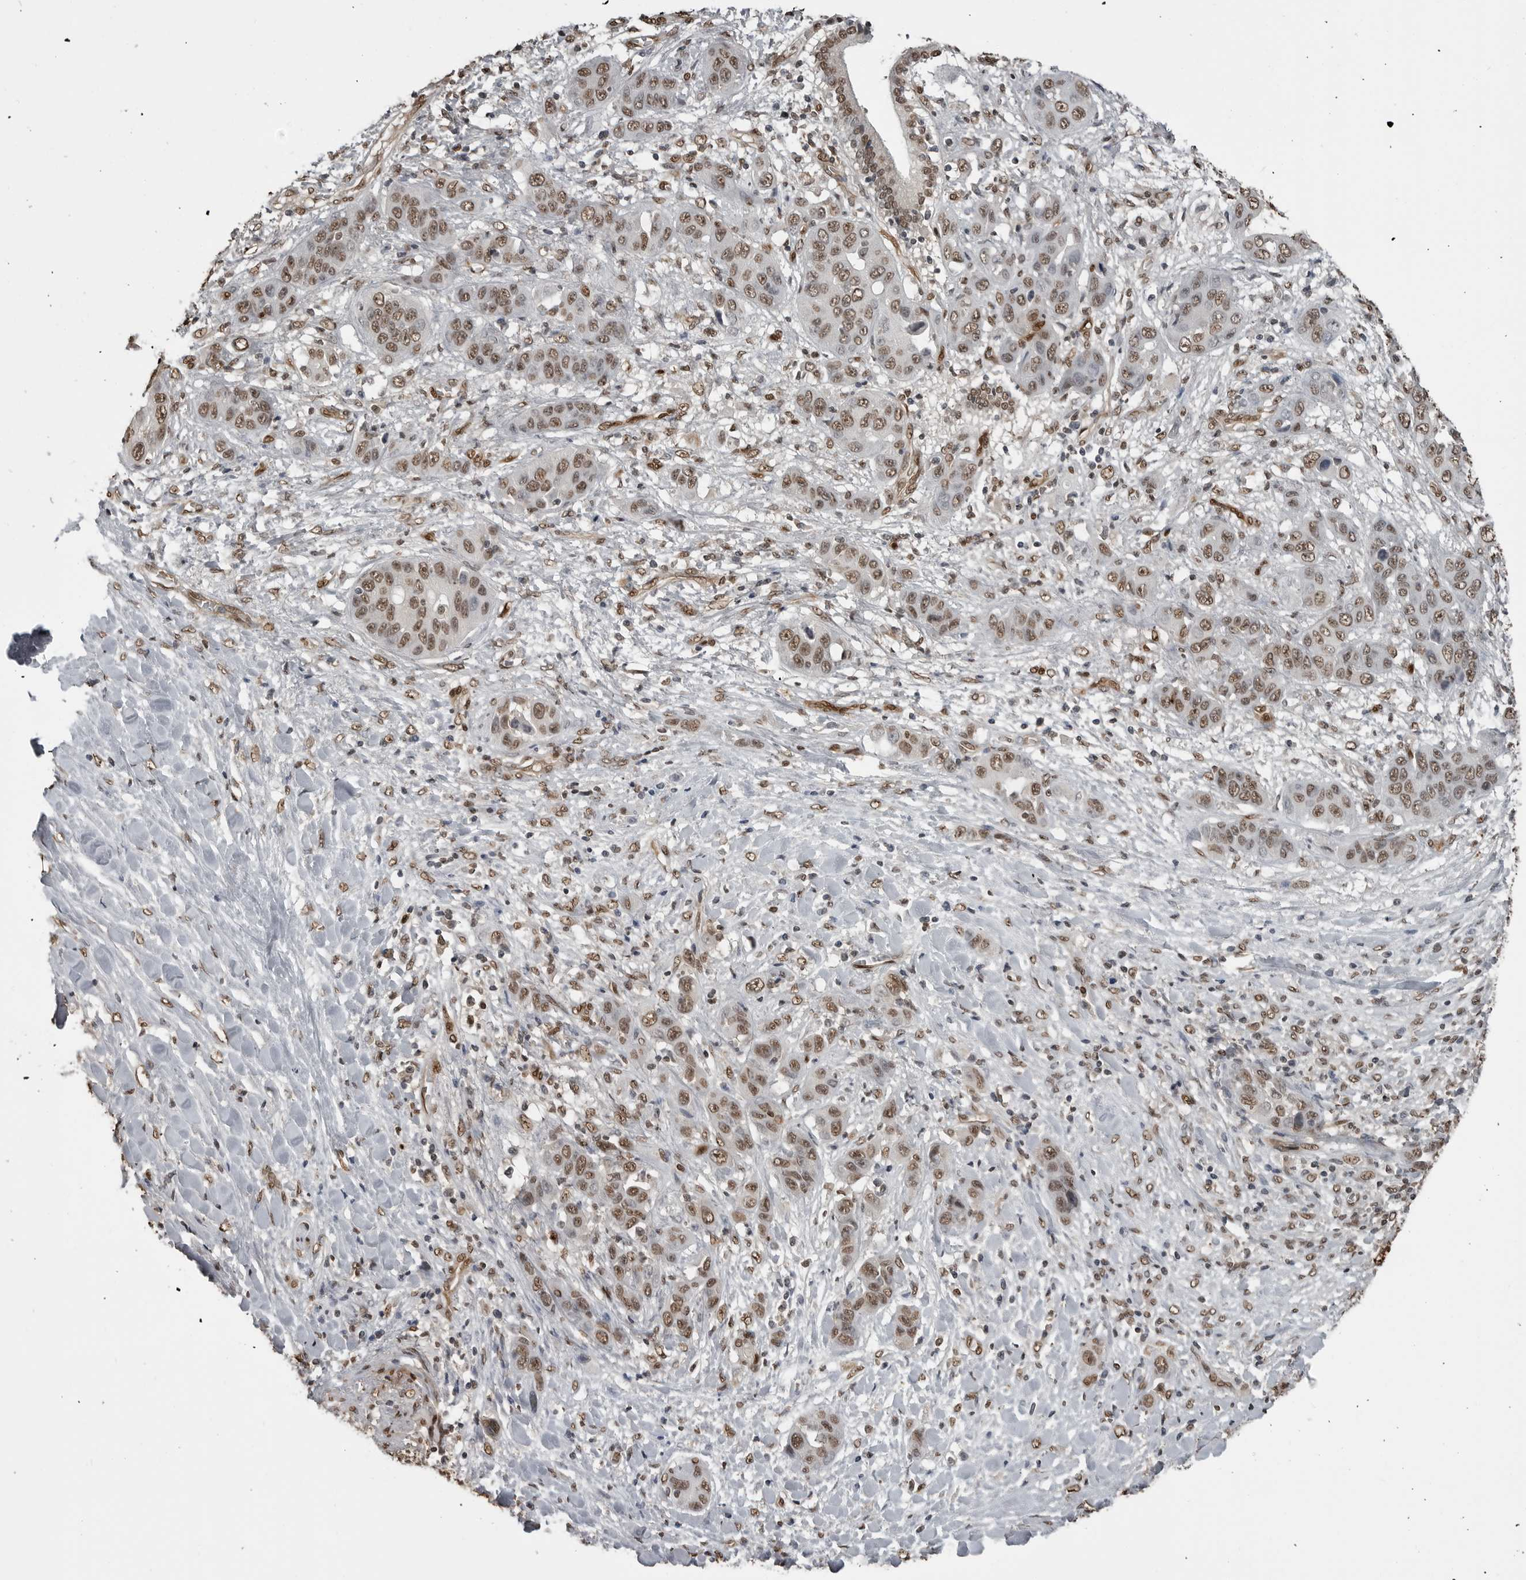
{"staining": {"intensity": "weak", "quantity": ">75%", "location": "nuclear"}, "tissue": "liver cancer", "cell_type": "Tumor cells", "image_type": "cancer", "snomed": [{"axis": "morphology", "description": "Cholangiocarcinoma"}, {"axis": "topography", "description": "Liver"}], "caption": "Tumor cells demonstrate low levels of weak nuclear staining in approximately >75% of cells in liver cancer.", "gene": "SMAD2", "patient": {"sex": "female", "age": 52}}